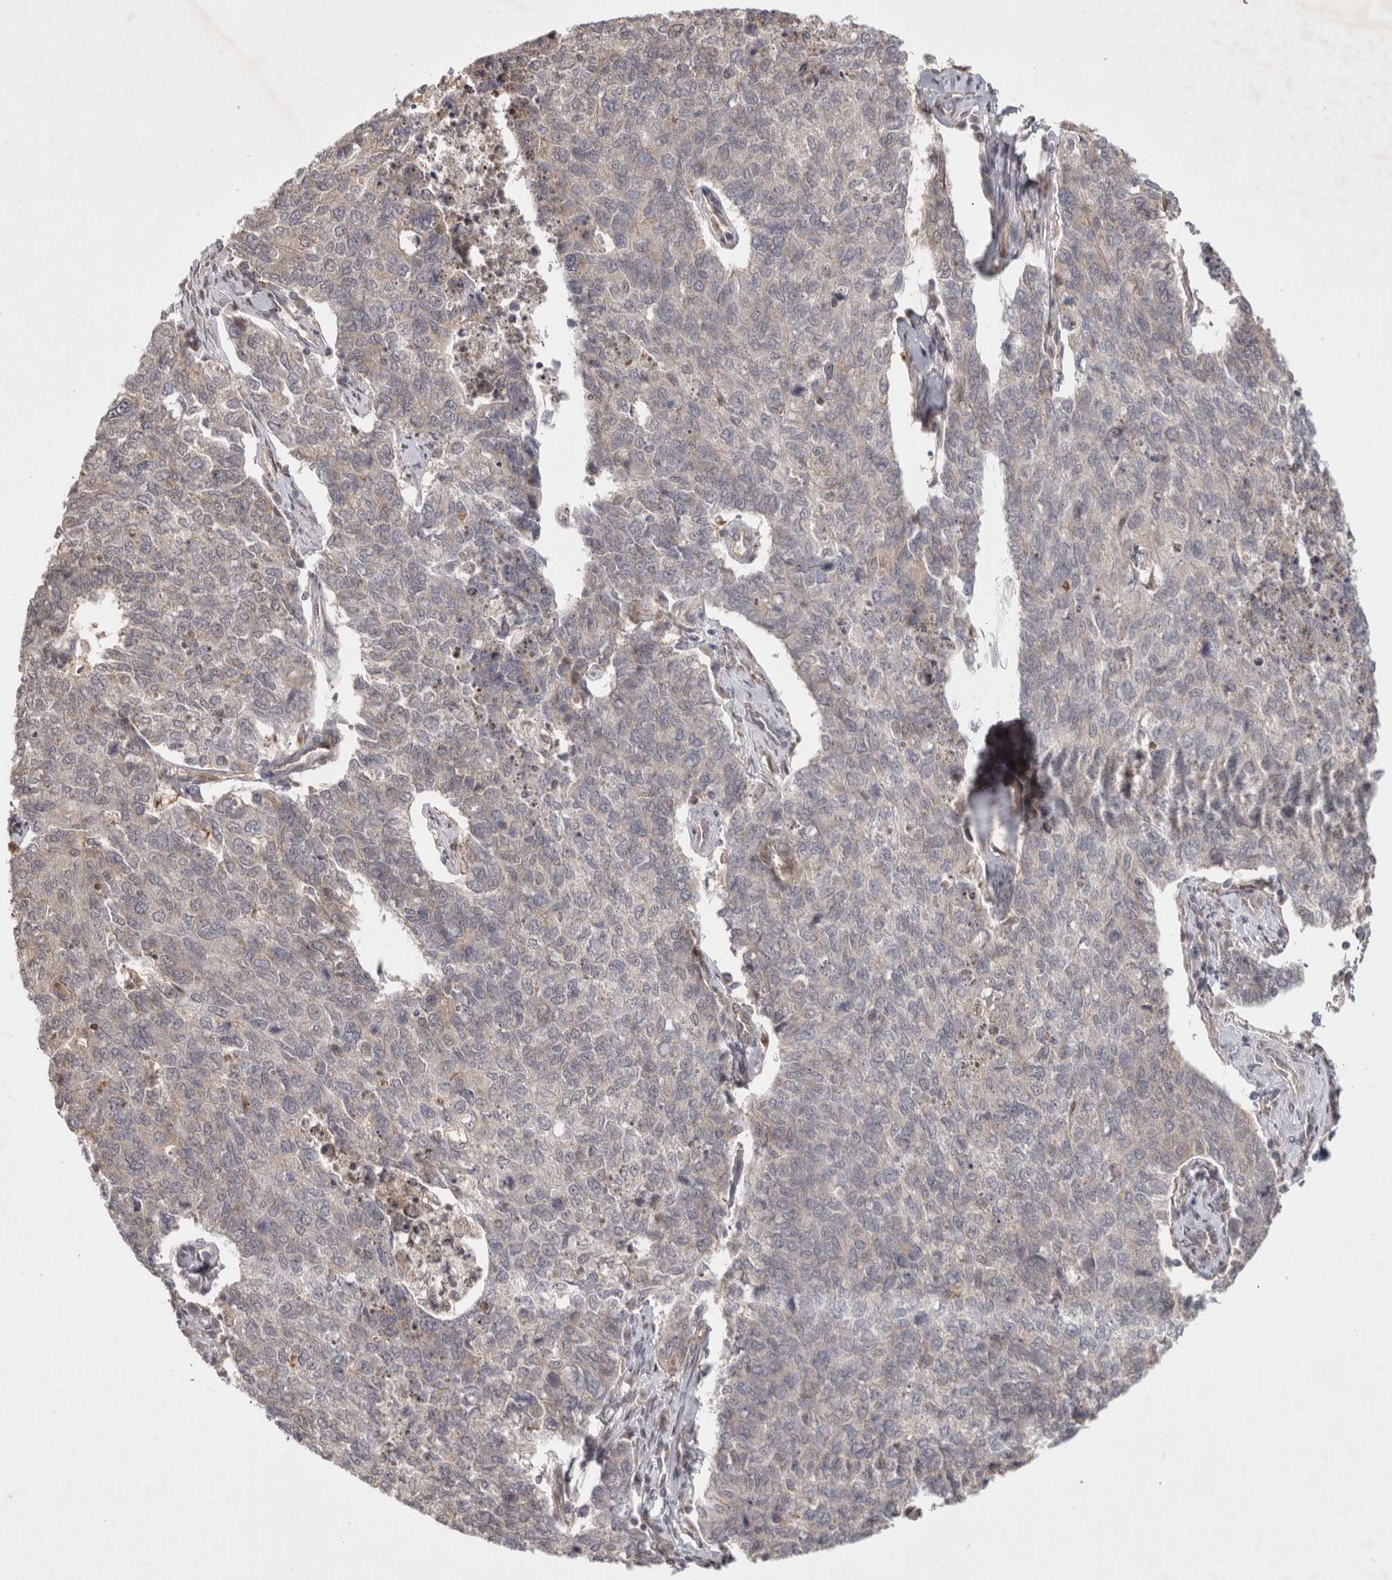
{"staining": {"intensity": "negative", "quantity": "none", "location": "none"}, "tissue": "cervical cancer", "cell_type": "Tumor cells", "image_type": "cancer", "snomed": [{"axis": "morphology", "description": "Squamous cell carcinoma, NOS"}, {"axis": "topography", "description": "Cervix"}], "caption": "DAB immunohistochemical staining of human cervical cancer (squamous cell carcinoma) shows no significant staining in tumor cells.", "gene": "ZNF318", "patient": {"sex": "female", "age": 63}}